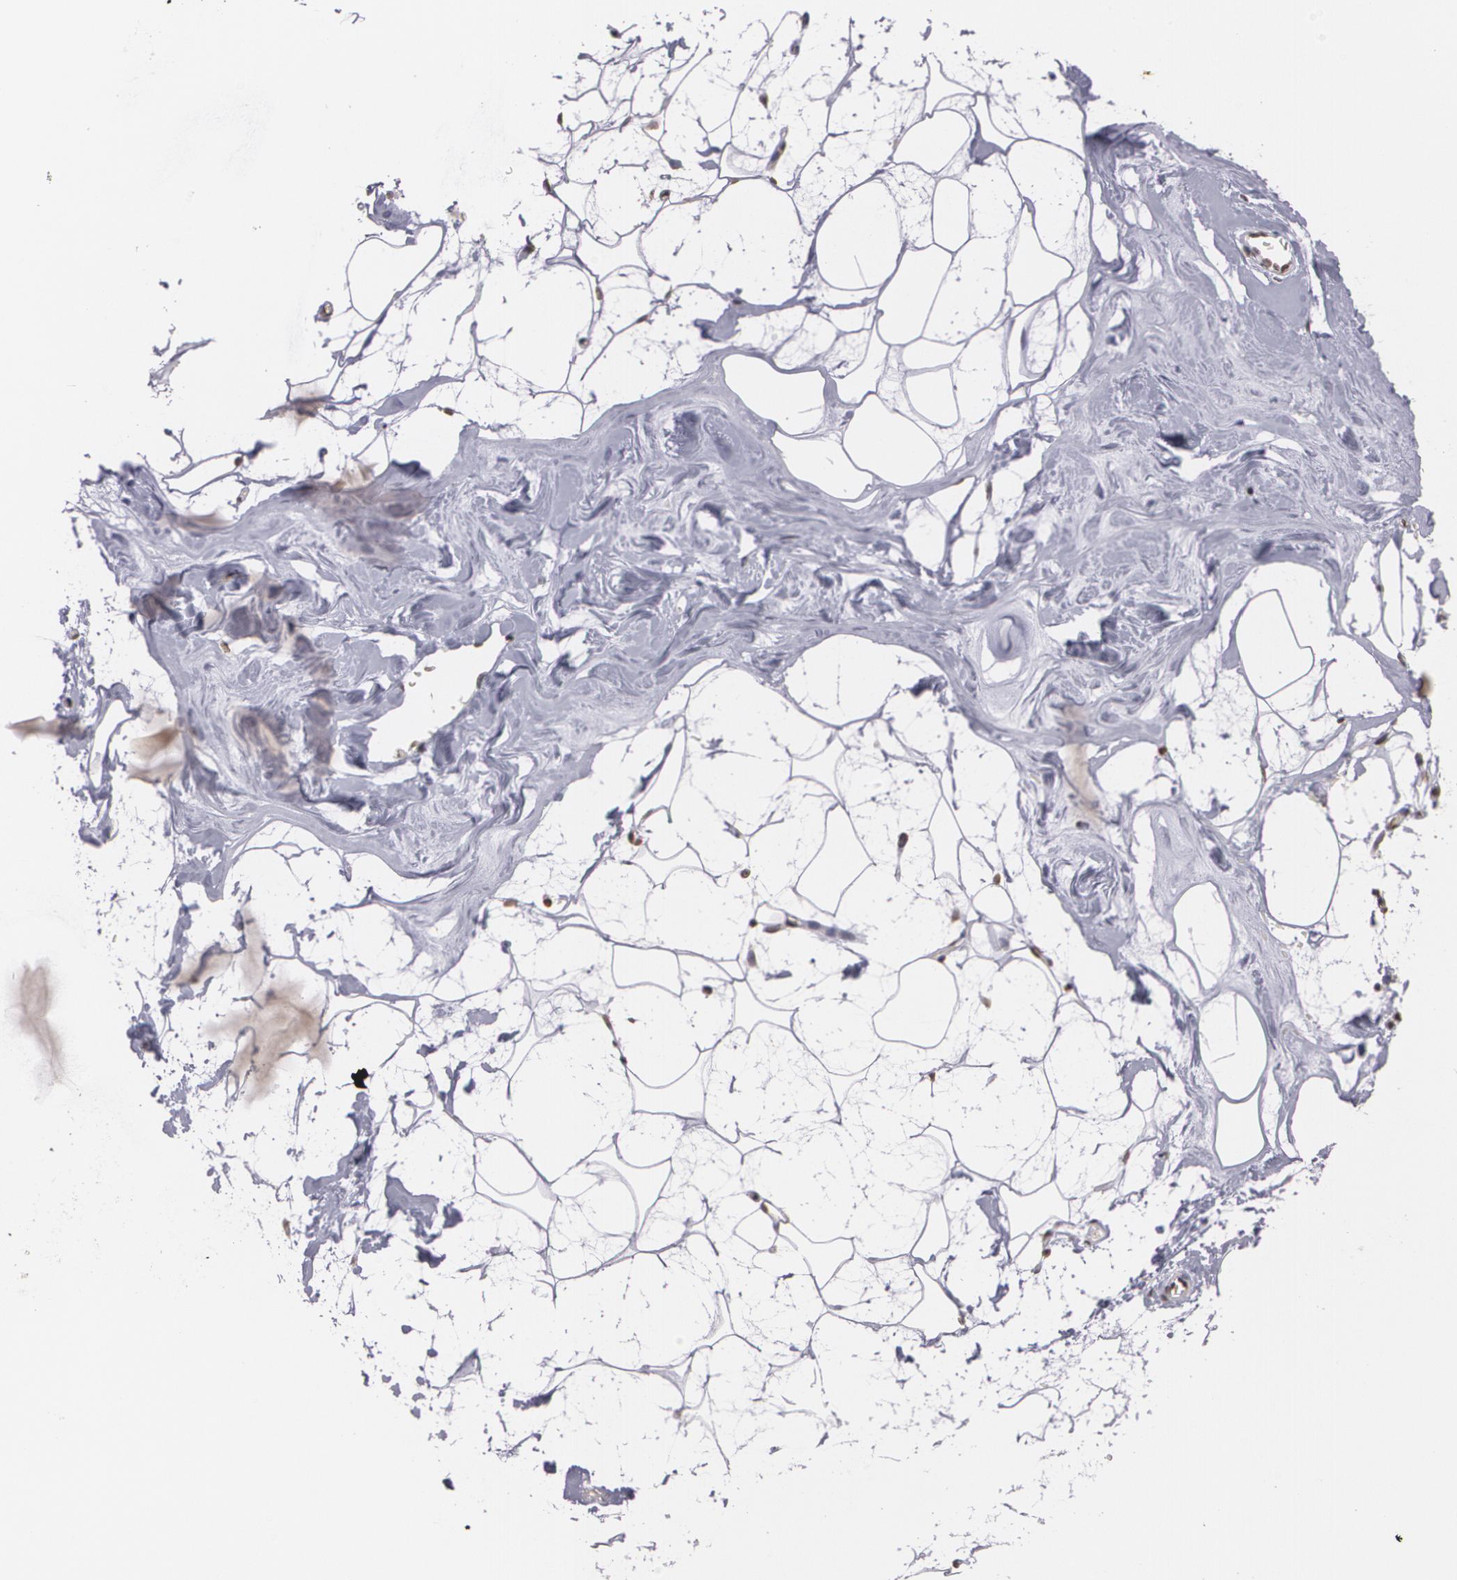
{"staining": {"intensity": "weak", "quantity": ">75%", "location": "nuclear"}, "tissue": "breast", "cell_type": "Adipocytes", "image_type": "normal", "snomed": [{"axis": "morphology", "description": "Normal tissue, NOS"}, {"axis": "morphology", "description": "Fibrosis, NOS"}, {"axis": "topography", "description": "Breast"}], "caption": "Immunohistochemistry (IHC) (DAB (3,3'-diaminobenzidine)) staining of unremarkable human breast exhibits weak nuclear protein positivity in approximately >75% of adipocytes.", "gene": "THRB", "patient": {"sex": "female", "age": 39}}